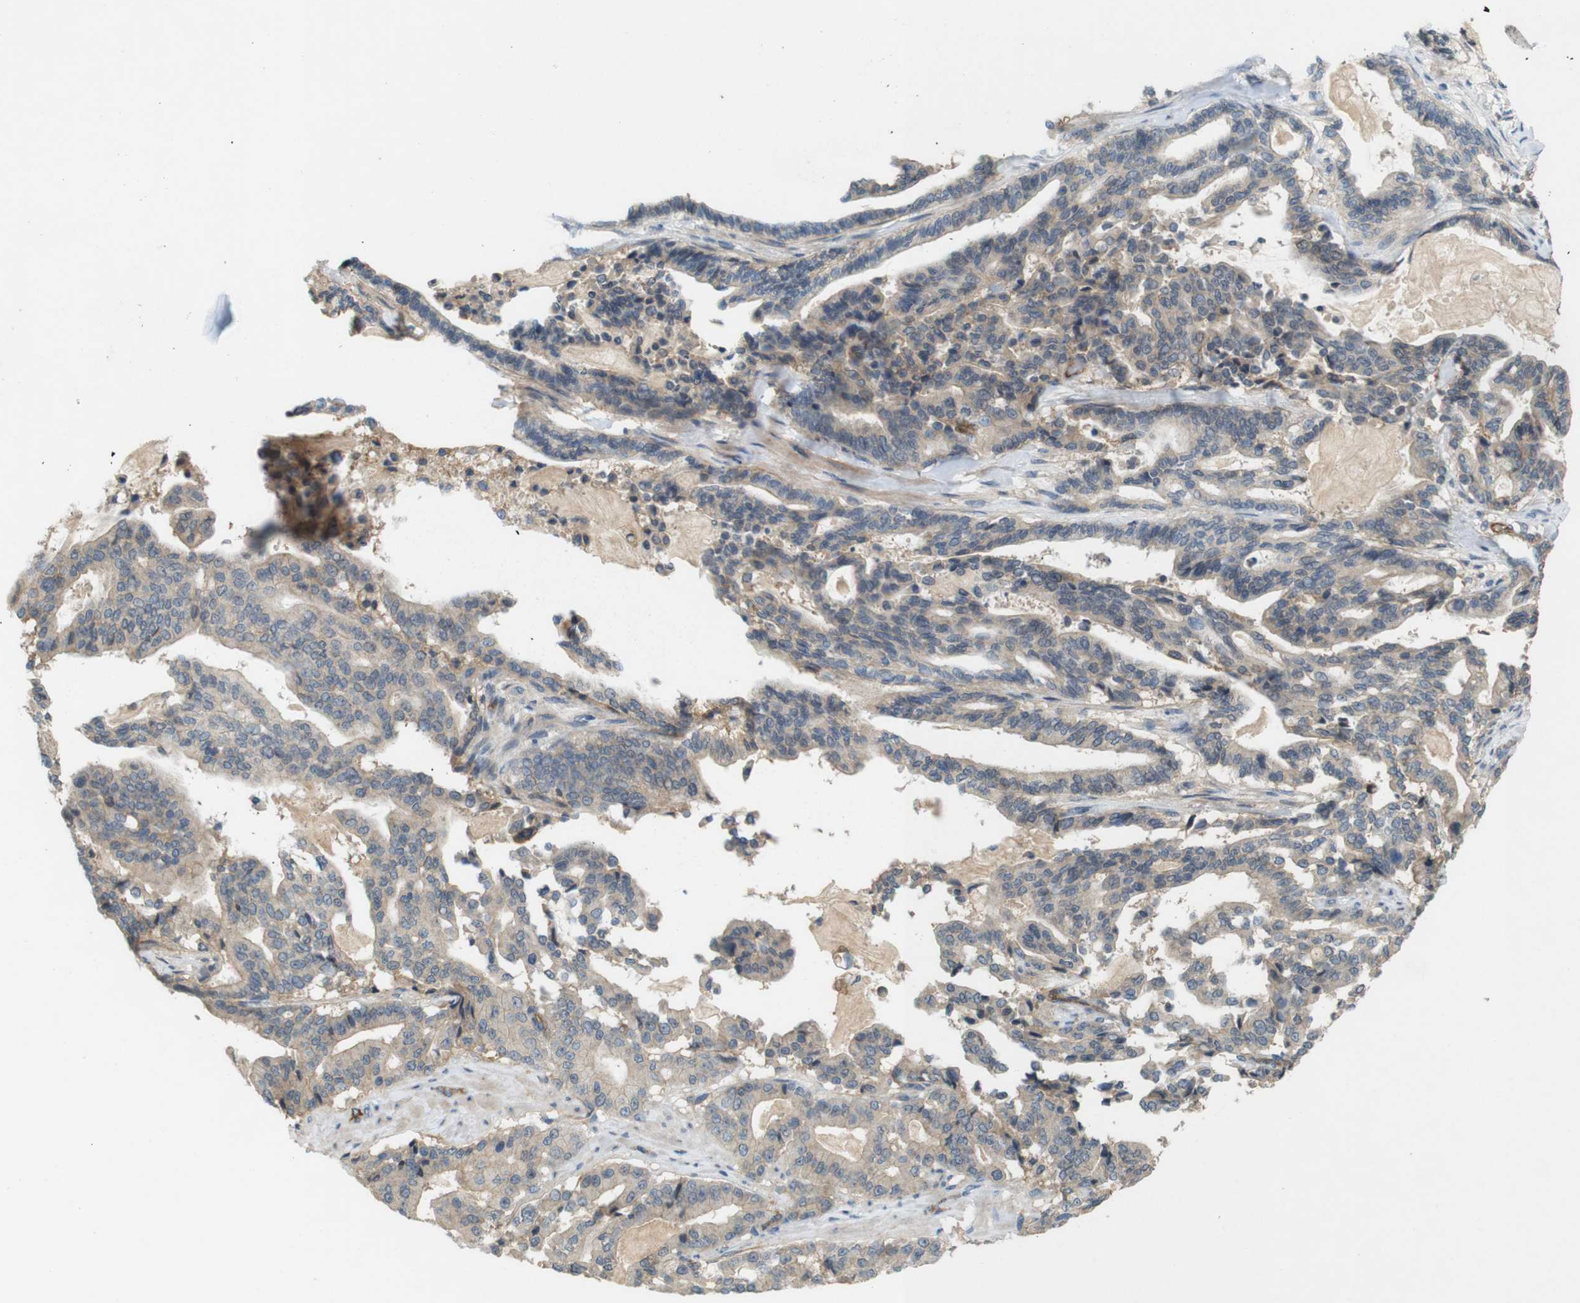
{"staining": {"intensity": "weak", "quantity": ">75%", "location": "cytoplasmic/membranous"}, "tissue": "pancreatic cancer", "cell_type": "Tumor cells", "image_type": "cancer", "snomed": [{"axis": "morphology", "description": "Adenocarcinoma, NOS"}, {"axis": "topography", "description": "Pancreas"}], "caption": "Weak cytoplasmic/membranous positivity for a protein is identified in approximately >75% of tumor cells of pancreatic cancer (adenocarcinoma) using IHC.", "gene": "PVR", "patient": {"sex": "male", "age": 63}}